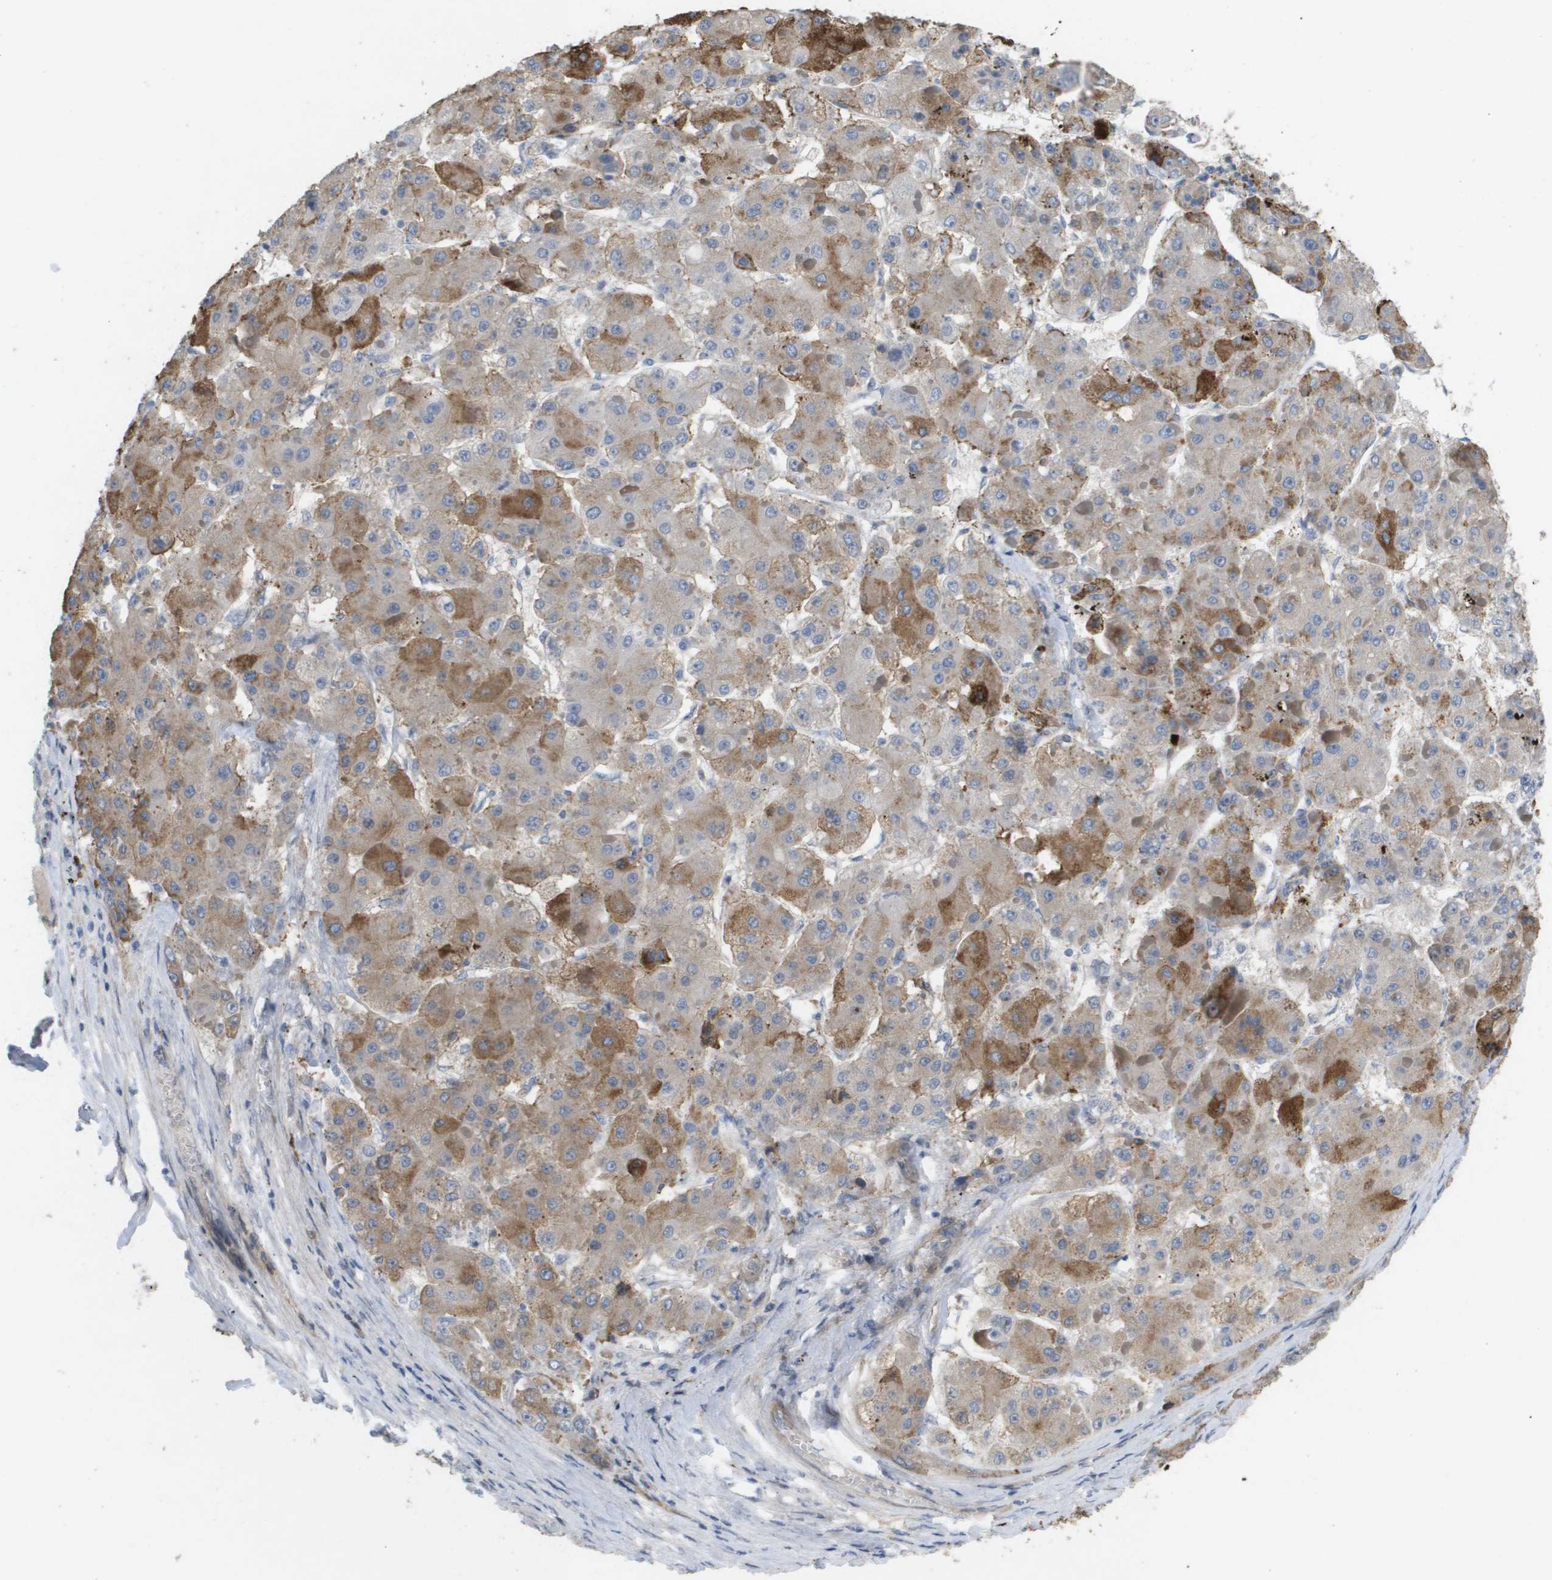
{"staining": {"intensity": "strong", "quantity": "25%-75%", "location": "cytoplasmic/membranous"}, "tissue": "liver cancer", "cell_type": "Tumor cells", "image_type": "cancer", "snomed": [{"axis": "morphology", "description": "Carcinoma, Hepatocellular, NOS"}, {"axis": "topography", "description": "Liver"}], "caption": "IHC micrograph of liver cancer stained for a protein (brown), which exhibits high levels of strong cytoplasmic/membranous expression in approximately 25%-75% of tumor cells.", "gene": "MARCHF8", "patient": {"sex": "female", "age": 73}}